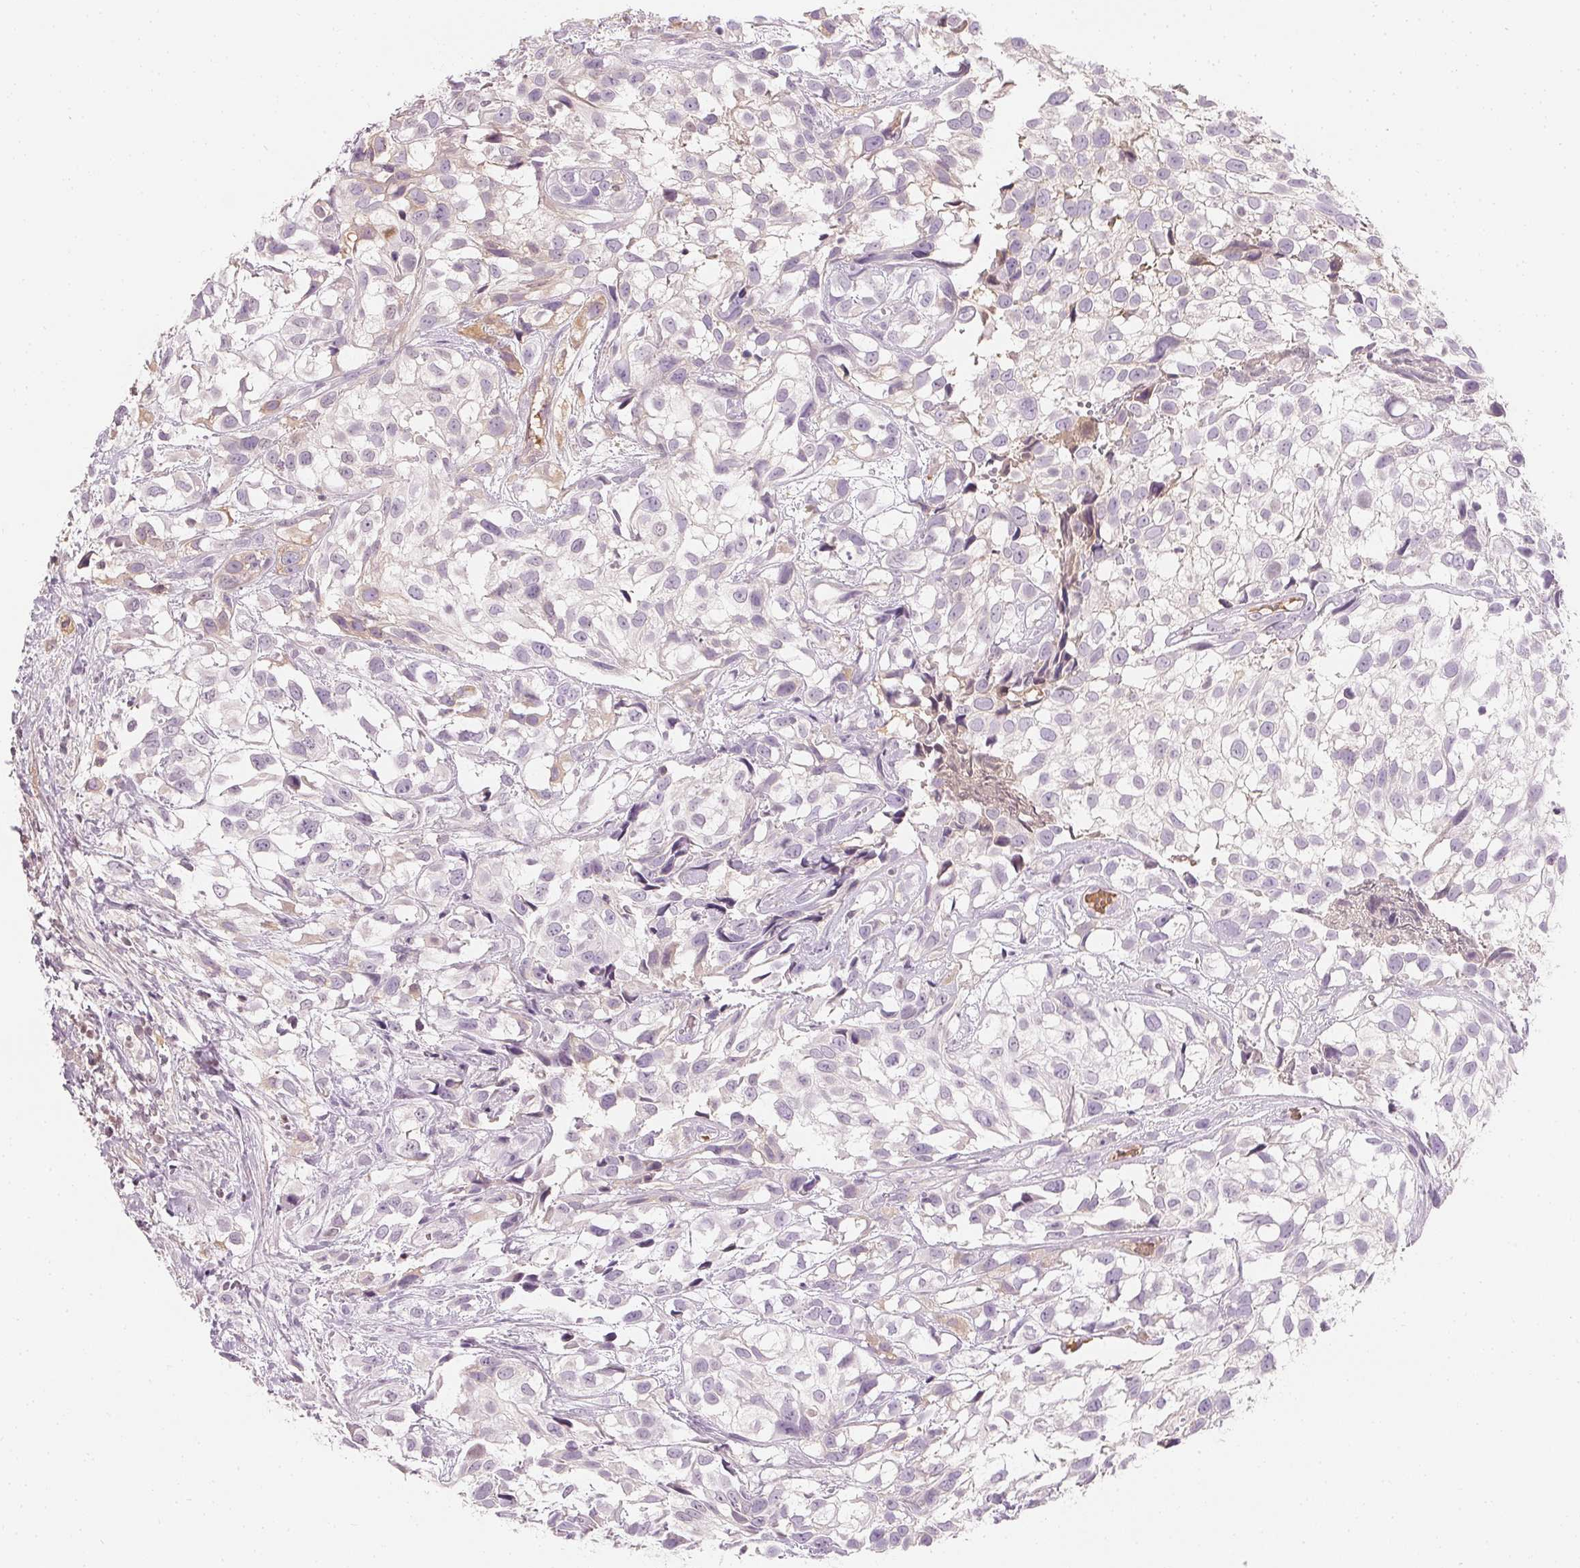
{"staining": {"intensity": "negative", "quantity": "none", "location": "none"}, "tissue": "urothelial cancer", "cell_type": "Tumor cells", "image_type": "cancer", "snomed": [{"axis": "morphology", "description": "Urothelial carcinoma, High grade"}, {"axis": "topography", "description": "Urinary bladder"}], "caption": "An IHC micrograph of urothelial cancer is shown. There is no staining in tumor cells of urothelial cancer.", "gene": "AFM", "patient": {"sex": "male", "age": 56}}